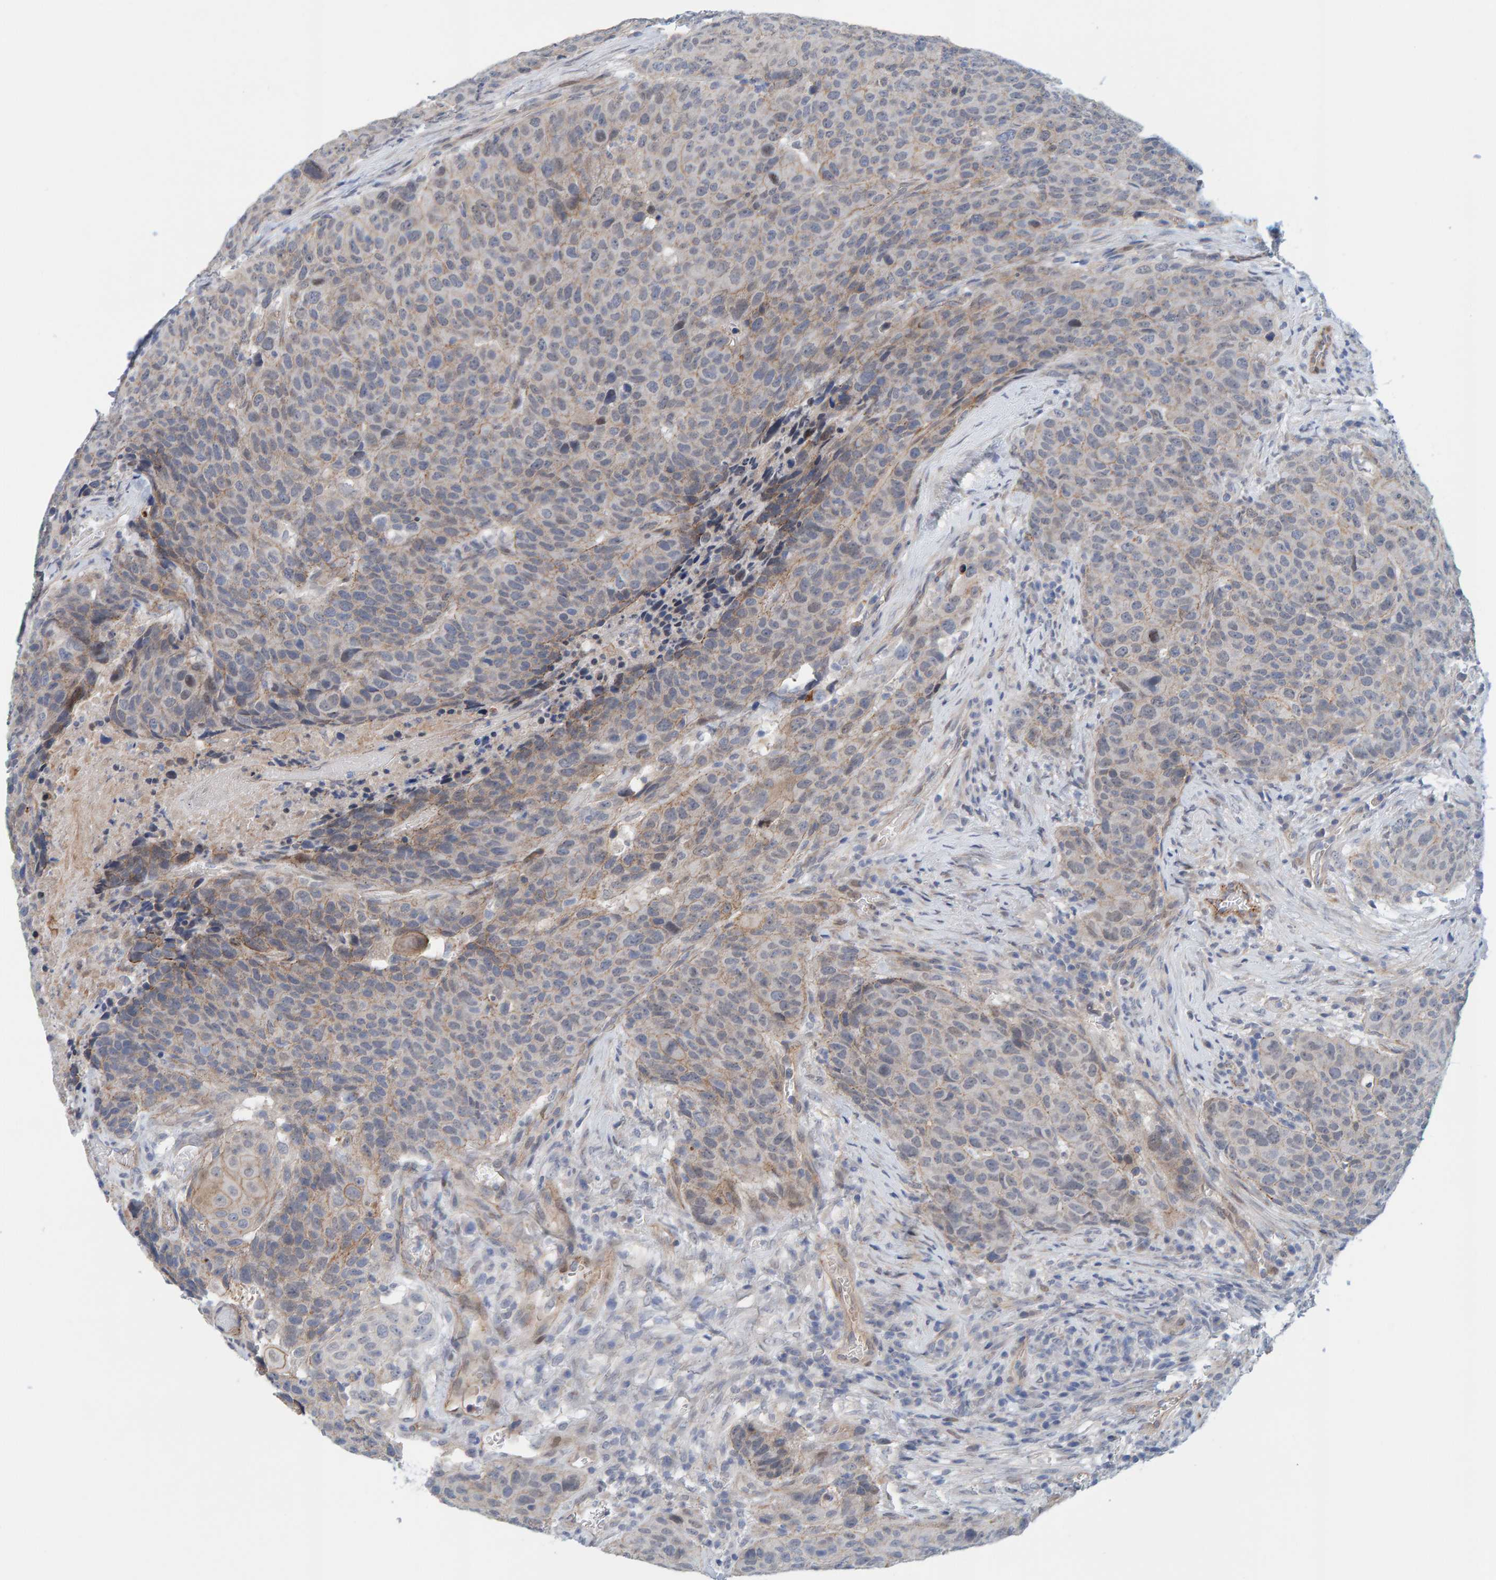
{"staining": {"intensity": "weak", "quantity": "<25%", "location": "cytoplasmic/membranous"}, "tissue": "head and neck cancer", "cell_type": "Tumor cells", "image_type": "cancer", "snomed": [{"axis": "morphology", "description": "Squamous cell carcinoma, NOS"}, {"axis": "topography", "description": "Head-Neck"}], "caption": "A high-resolution micrograph shows immunohistochemistry staining of head and neck cancer, which shows no significant expression in tumor cells.", "gene": "KRBA2", "patient": {"sex": "male", "age": 66}}